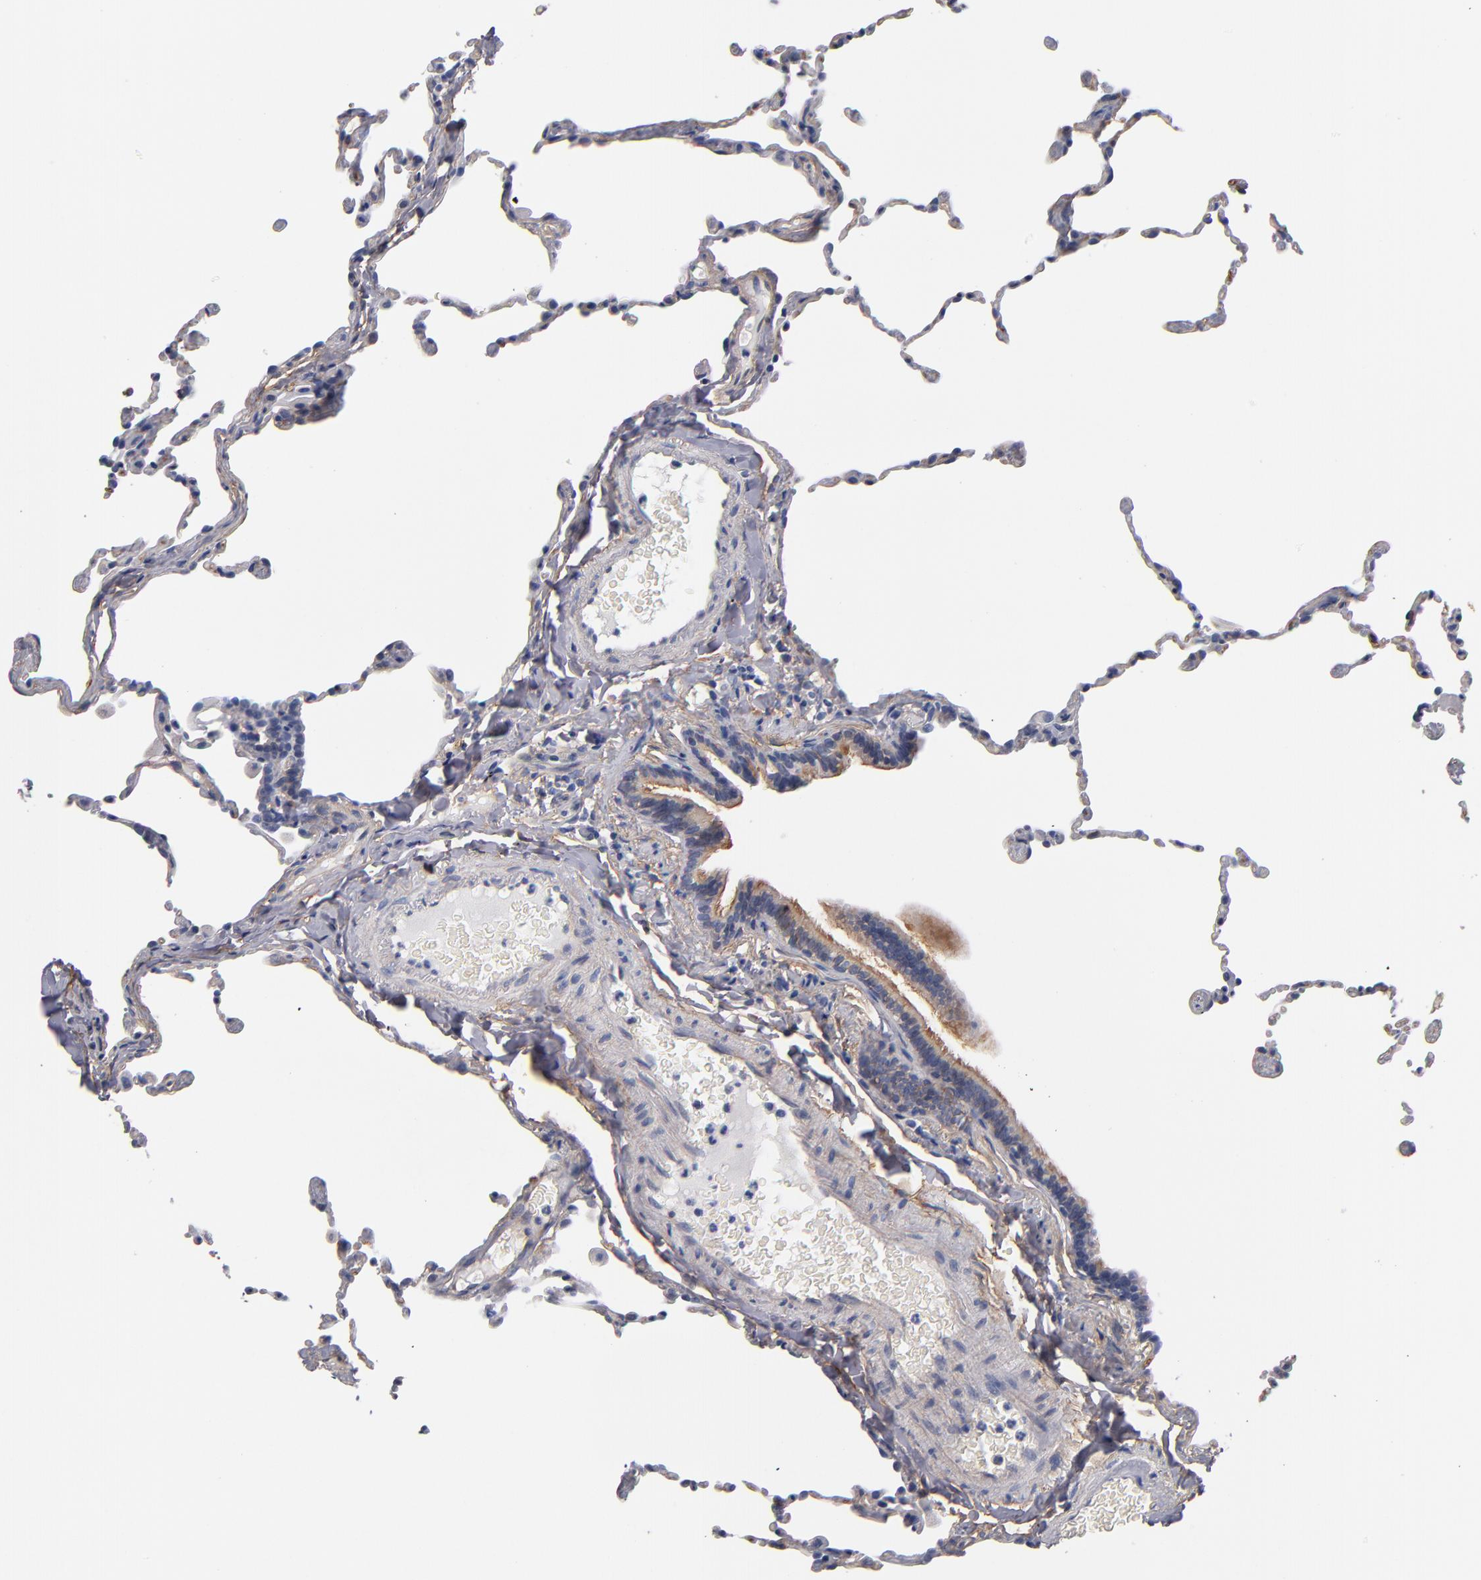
{"staining": {"intensity": "moderate", "quantity": ">75%", "location": "cytoplasmic/membranous"}, "tissue": "lung", "cell_type": "Alveolar cells", "image_type": "normal", "snomed": [{"axis": "morphology", "description": "Normal tissue, NOS"}, {"axis": "topography", "description": "Lung"}], "caption": "Human lung stained for a protein (brown) shows moderate cytoplasmic/membranous positive positivity in approximately >75% of alveolar cells.", "gene": "PLSCR4", "patient": {"sex": "female", "age": 61}}